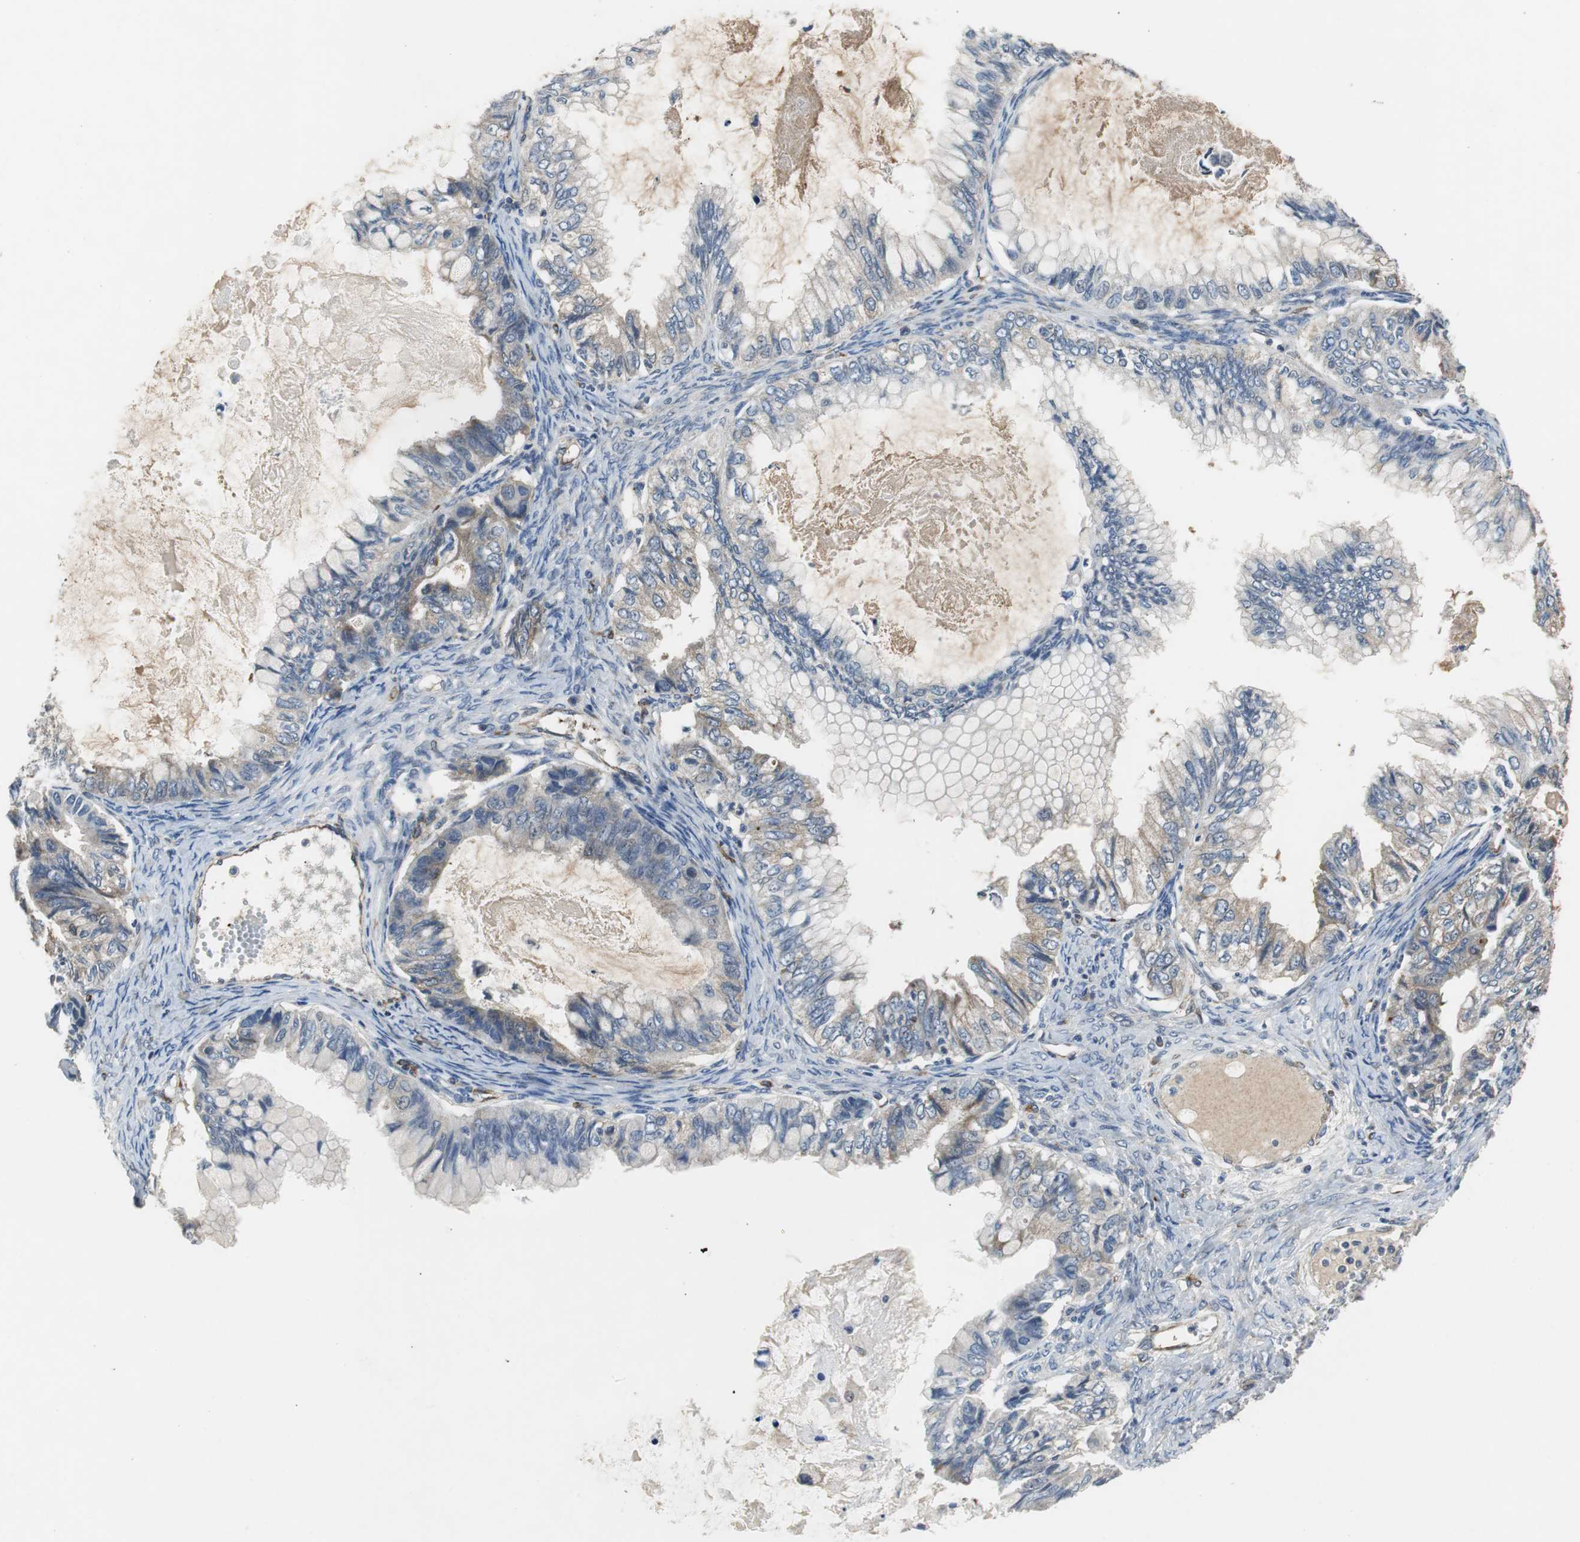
{"staining": {"intensity": "weak", "quantity": "25%-75%", "location": "cytoplasmic/membranous"}, "tissue": "ovarian cancer", "cell_type": "Tumor cells", "image_type": "cancer", "snomed": [{"axis": "morphology", "description": "Cystadenocarcinoma, mucinous, NOS"}, {"axis": "topography", "description": "Ovary"}], "caption": "This image displays IHC staining of human mucinous cystadenocarcinoma (ovarian), with low weak cytoplasmic/membranous positivity in about 25%-75% of tumor cells.", "gene": "ISCU", "patient": {"sex": "female", "age": 80}}